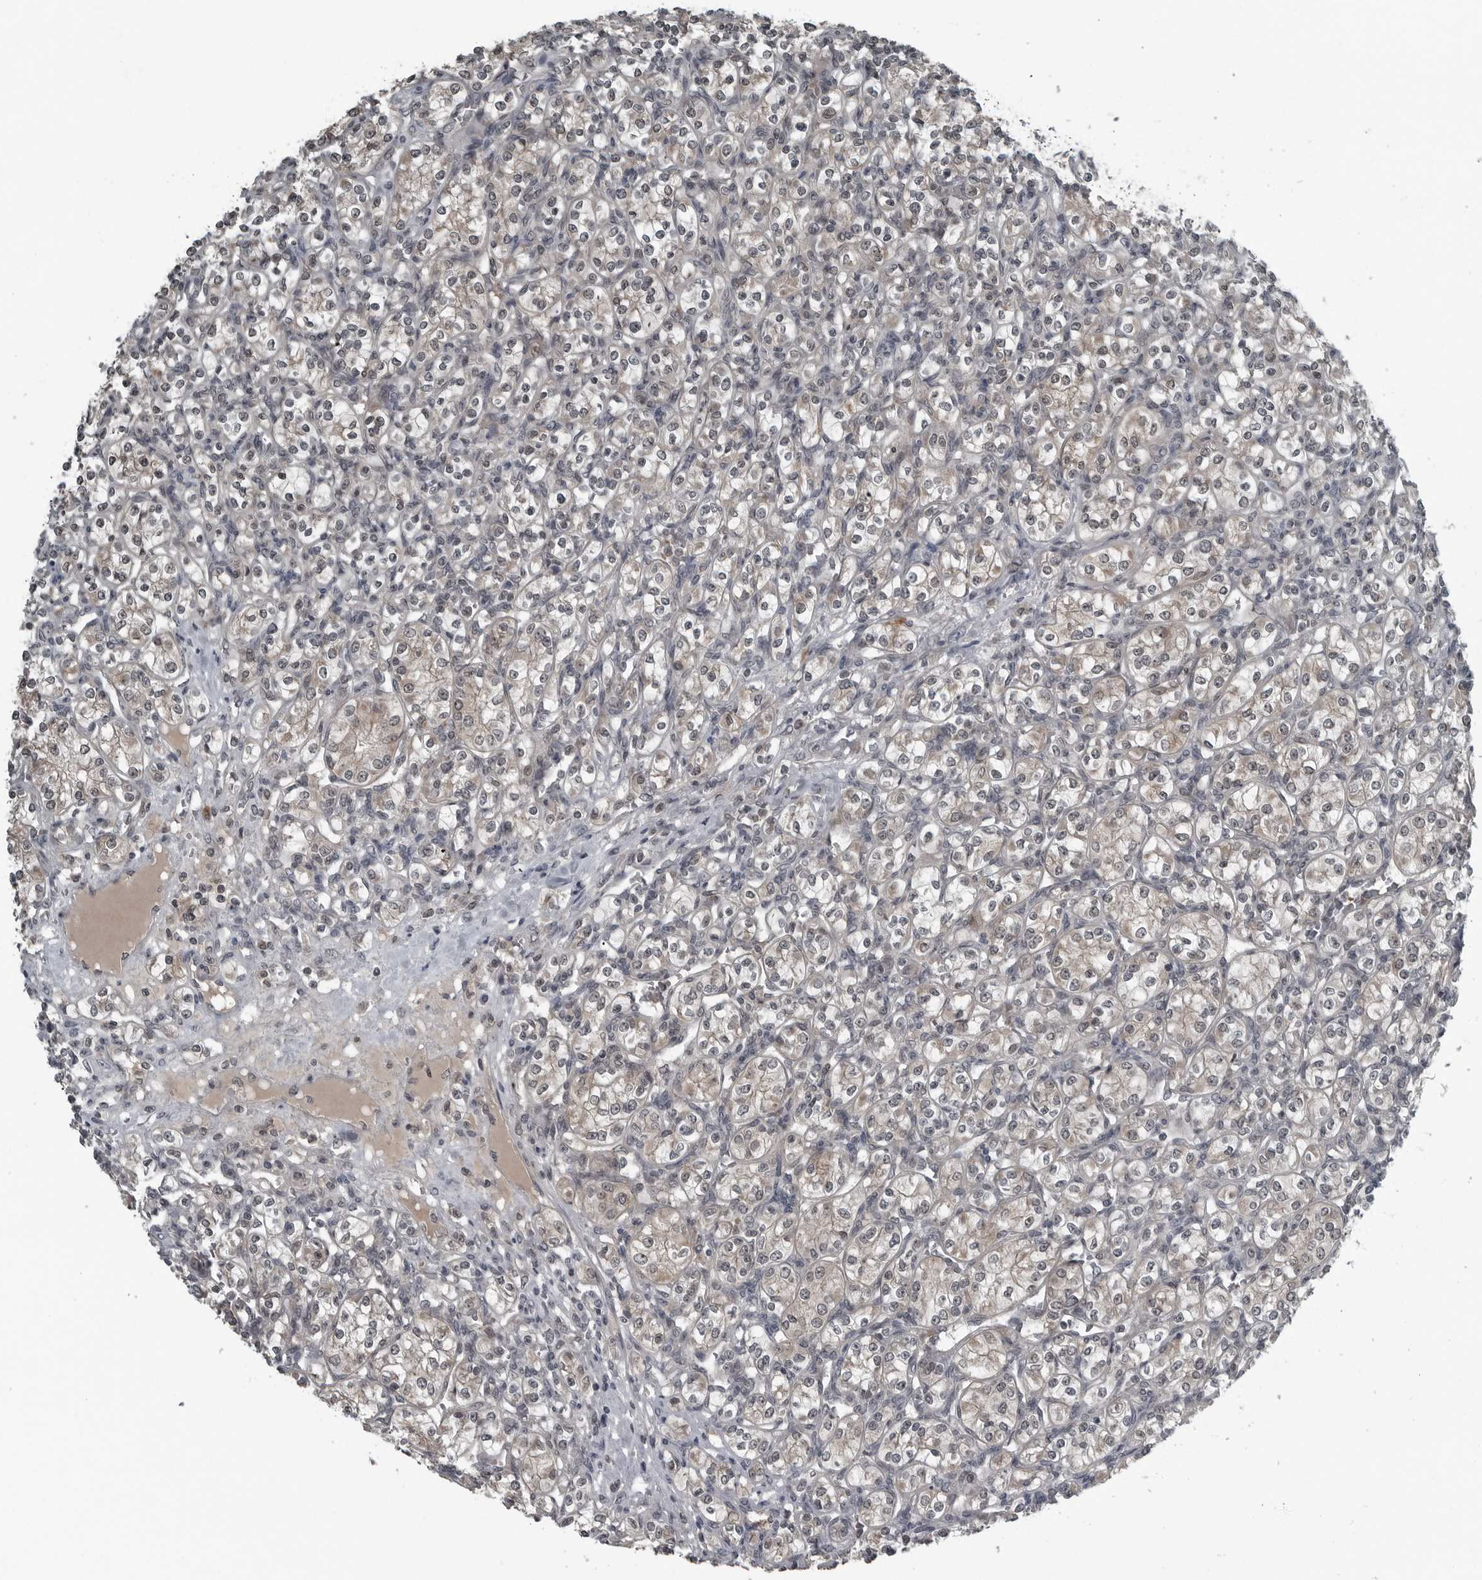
{"staining": {"intensity": "weak", "quantity": "<25%", "location": "nuclear"}, "tissue": "renal cancer", "cell_type": "Tumor cells", "image_type": "cancer", "snomed": [{"axis": "morphology", "description": "Adenocarcinoma, NOS"}, {"axis": "topography", "description": "Kidney"}], "caption": "Immunohistochemistry (IHC) of adenocarcinoma (renal) reveals no staining in tumor cells.", "gene": "GAK", "patient": {"sex": "male", "age": 77}}